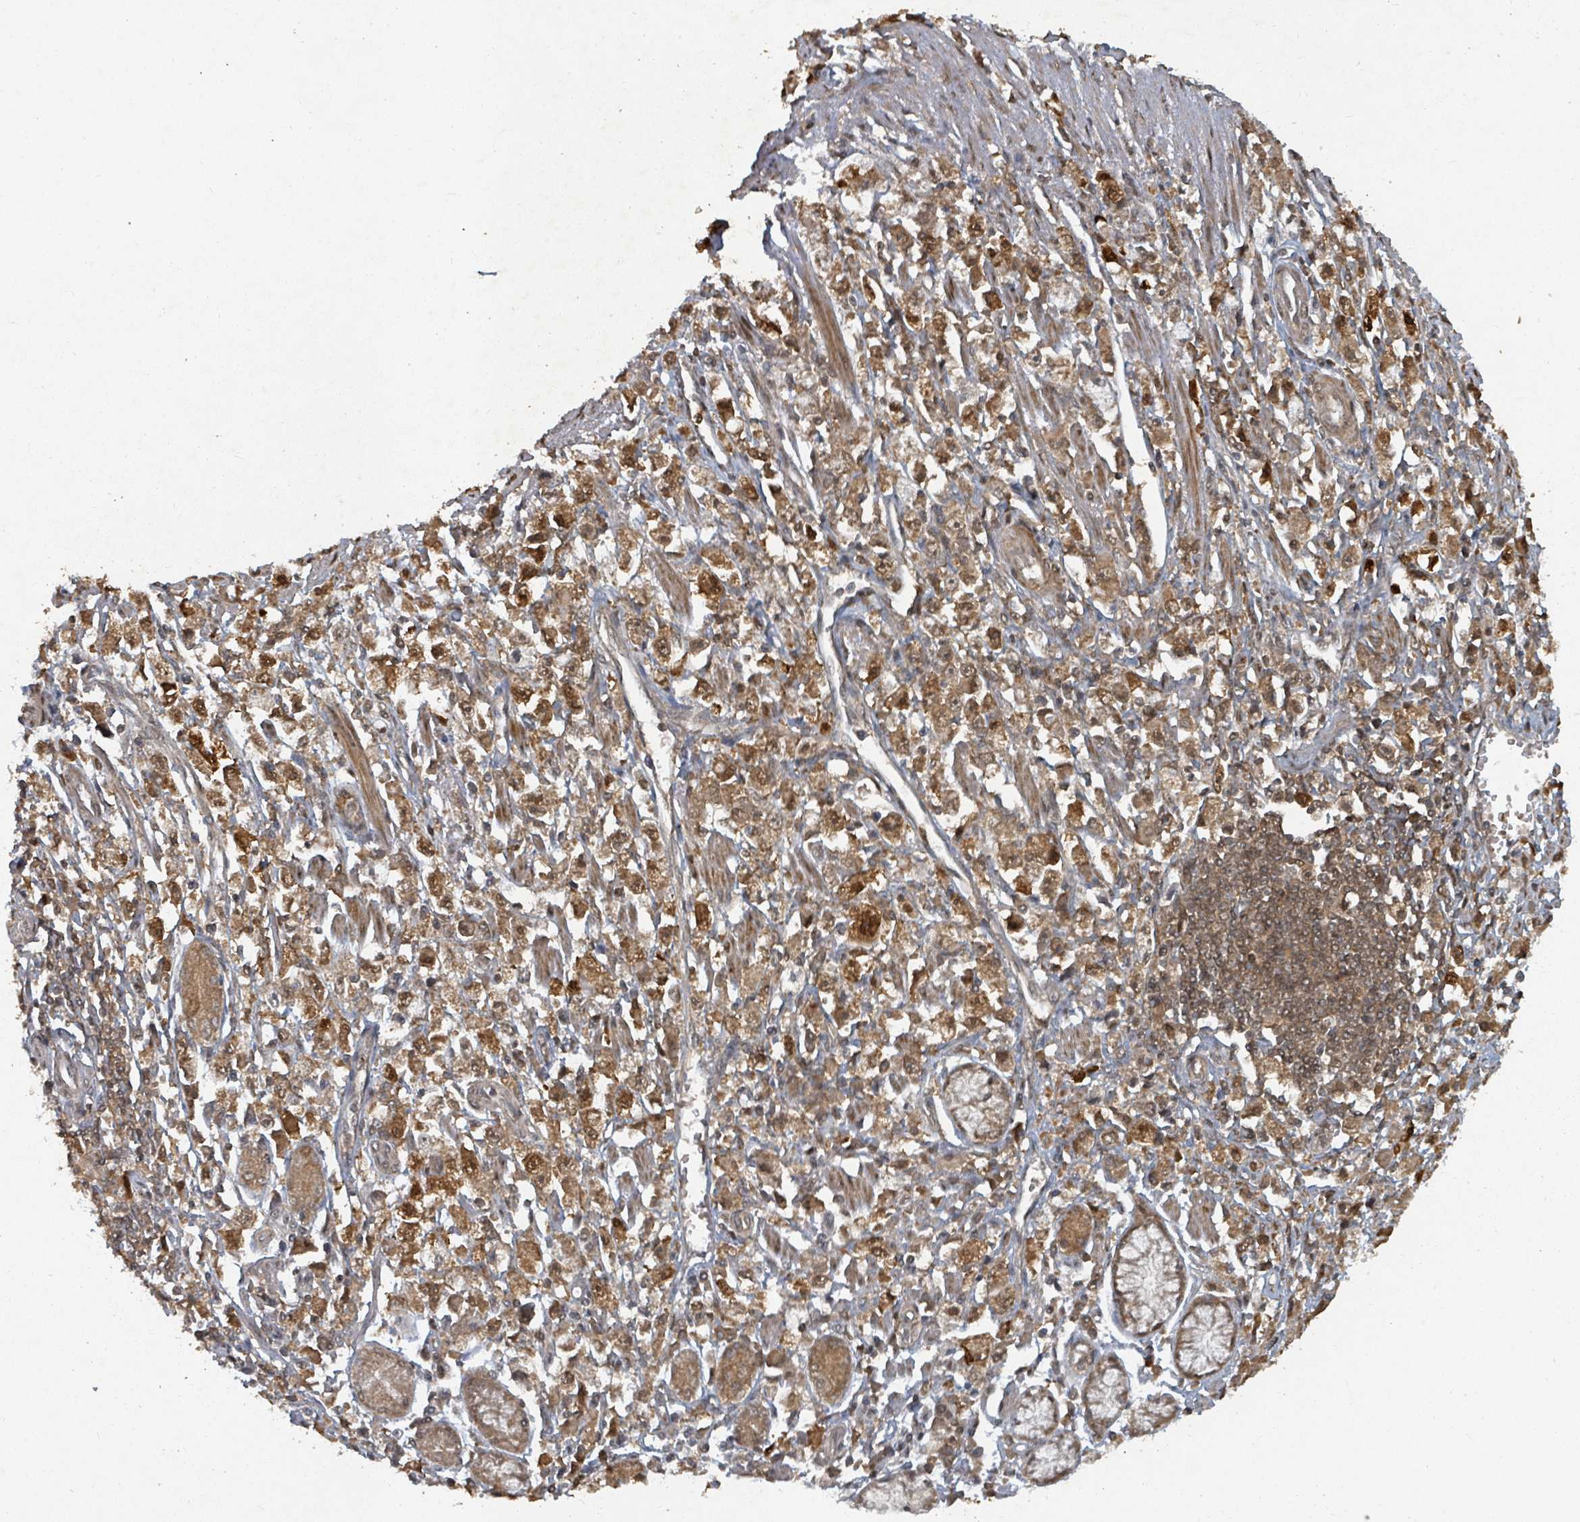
{"staining": {"intensity": "moderate", "quantity": ">75%", "location": "cytoplasmic/membranous,nuclear"}, "tissue": "stomach cancer", "cell_type": "Tumor cells", "image_type": "cancer", "snomed": [{"axis": "morphology", "description": "Adenocarcinoma, NOS"}, {"axis": "topography", "description": "Stomach"}], "caption": "Protein expression by immunohistochemistry (IHC) exhibits moderate cytoplasmic/membranous and nuclear positivity in about >75% of tumor cells in stomach cancer (adenocarcinoma). (DAB (3,3'-diaminobenzidine) IHC, brown staining for protein, blue staining for nuclei).", "gene": "KDM4E", "patient": {"sex": "female", "age": 59}}